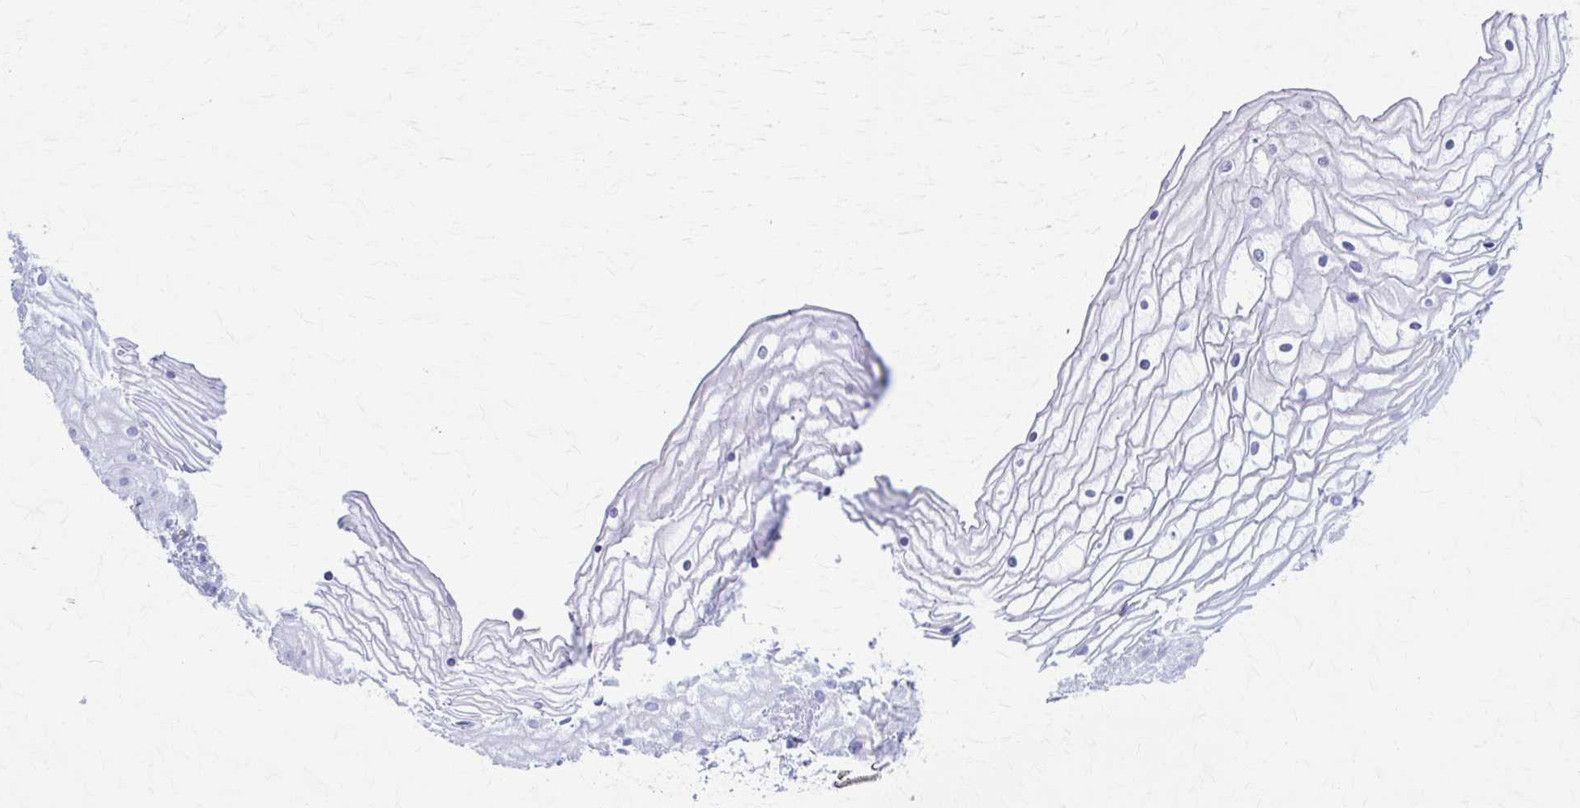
{"staining": {"intensity": "negative", "quantity": "none", "location": "none"}, "tissue": "vagina", "cell_type": "Squamous epithelial cells", "image_type": "normal", "snomed": [{"axis": "morphology", "description": "Normal tissue, NOS"}, {"axis": "topography", "description": "Vagina"}], "caption": "Protein analysis of normal vagina reveals no significant expression in squamous epithelial cells.", "gene": "KCNE2", "patient": {"sex": "female", "age": 56}}